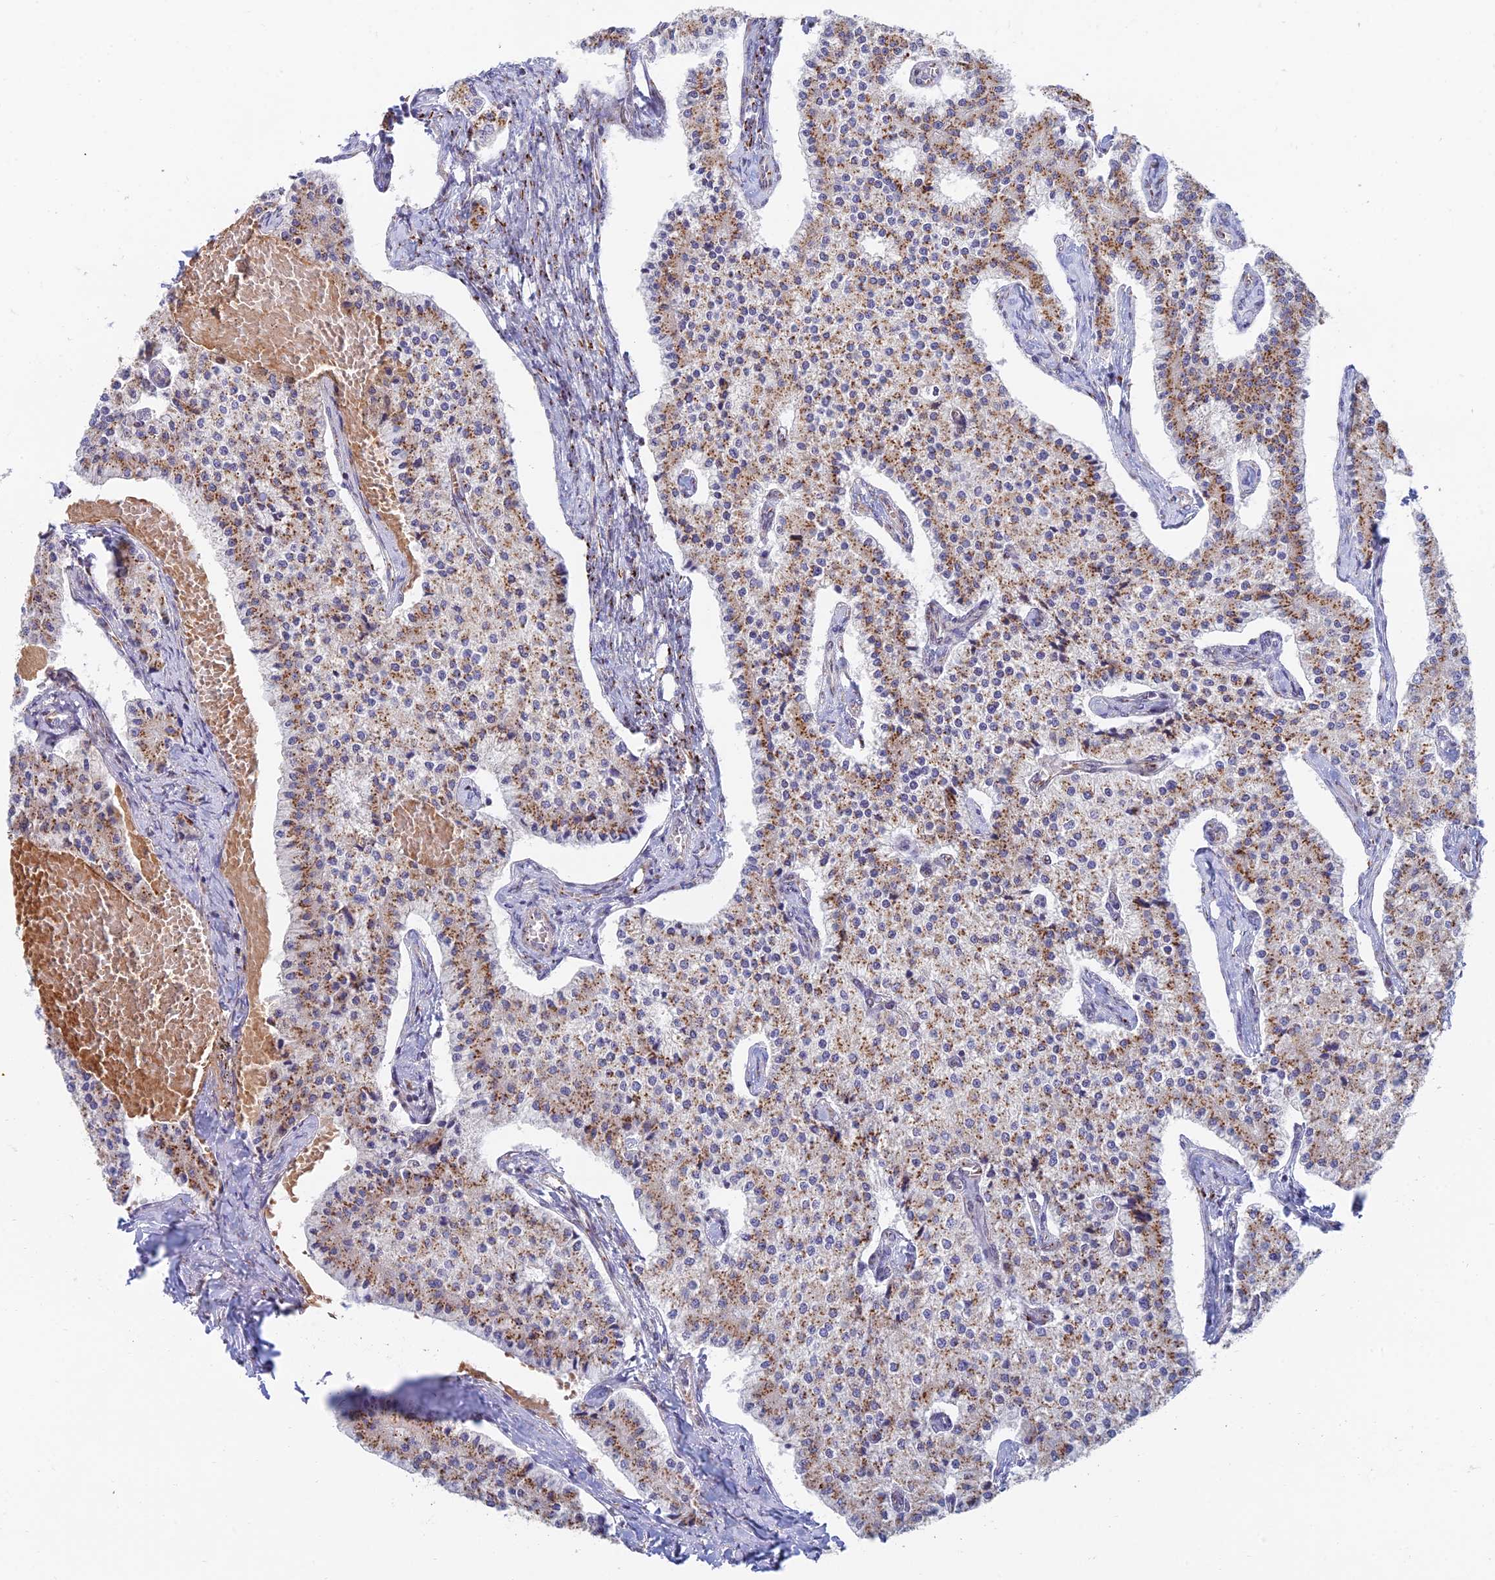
{"staining": {"intensity": "moderate", "quantity": ">75%", "location": "cytoplasmic/membranous"}, "tissue": "carcinoid", "cell_type": "Tumor cells", "image_type": "cancer", "snomed": [{"axis": "morphology", "description": "Carcinoid, malignant, NOS"}, {"axis": "topography", "description": "Colon"}], "caption": "The immunohistochemical stain labels moderate cytoplasmic/membranous positivity in tumor cells of malignant carcinoid tissue. Immunohistochemistry stains the protein in brown and the nuclei are stained blue.", "gene": "HS2ST1", "patient": {"sex": "female", "age": 52}}